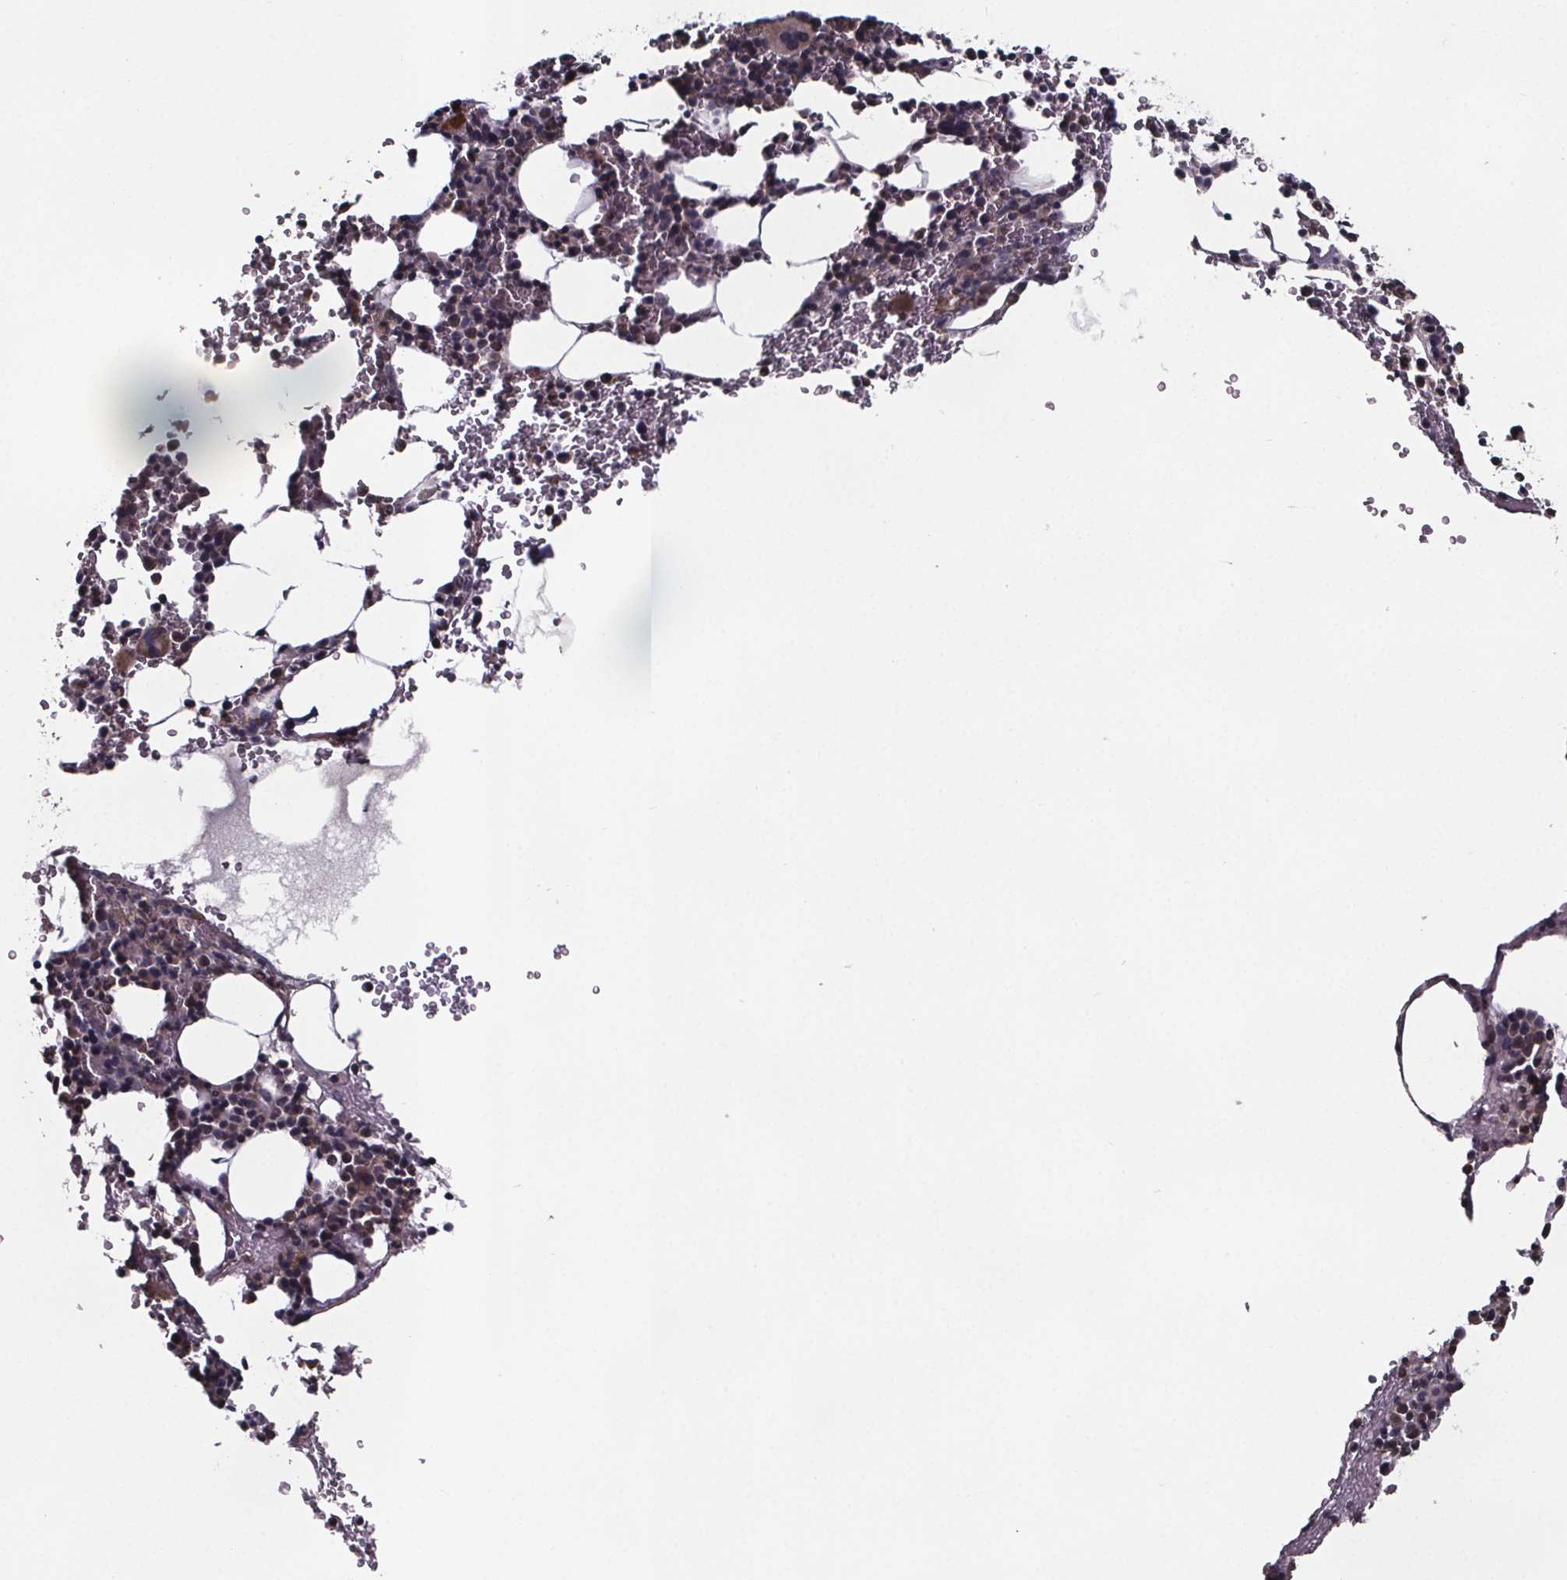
{"staining": {"intensity": "moderate", "quantity": "<25%", "location": "cytoplasmic/membranous"}, "tissue": "bone marrow", "cell_type": "Hematopoietic cells", "image_type": "normal", "snomed": [{"axis": "morphology", "description": "Normal tissue, NOS"}, {"axis": "topography", "description": "Bone marrow"}], "caption": "Immunohistochemistry photomicrograph of normal bone marrow: bone marrow stained using IHC exhibits low levels of moderate protein expression localized specifically in the cytoplasmic/membranous of hematopoietic cells, appearing as a cytoplasmic/membranous brown color.", "gene": "SMIM1", "patient": {"sex": "male", "age": 82}}